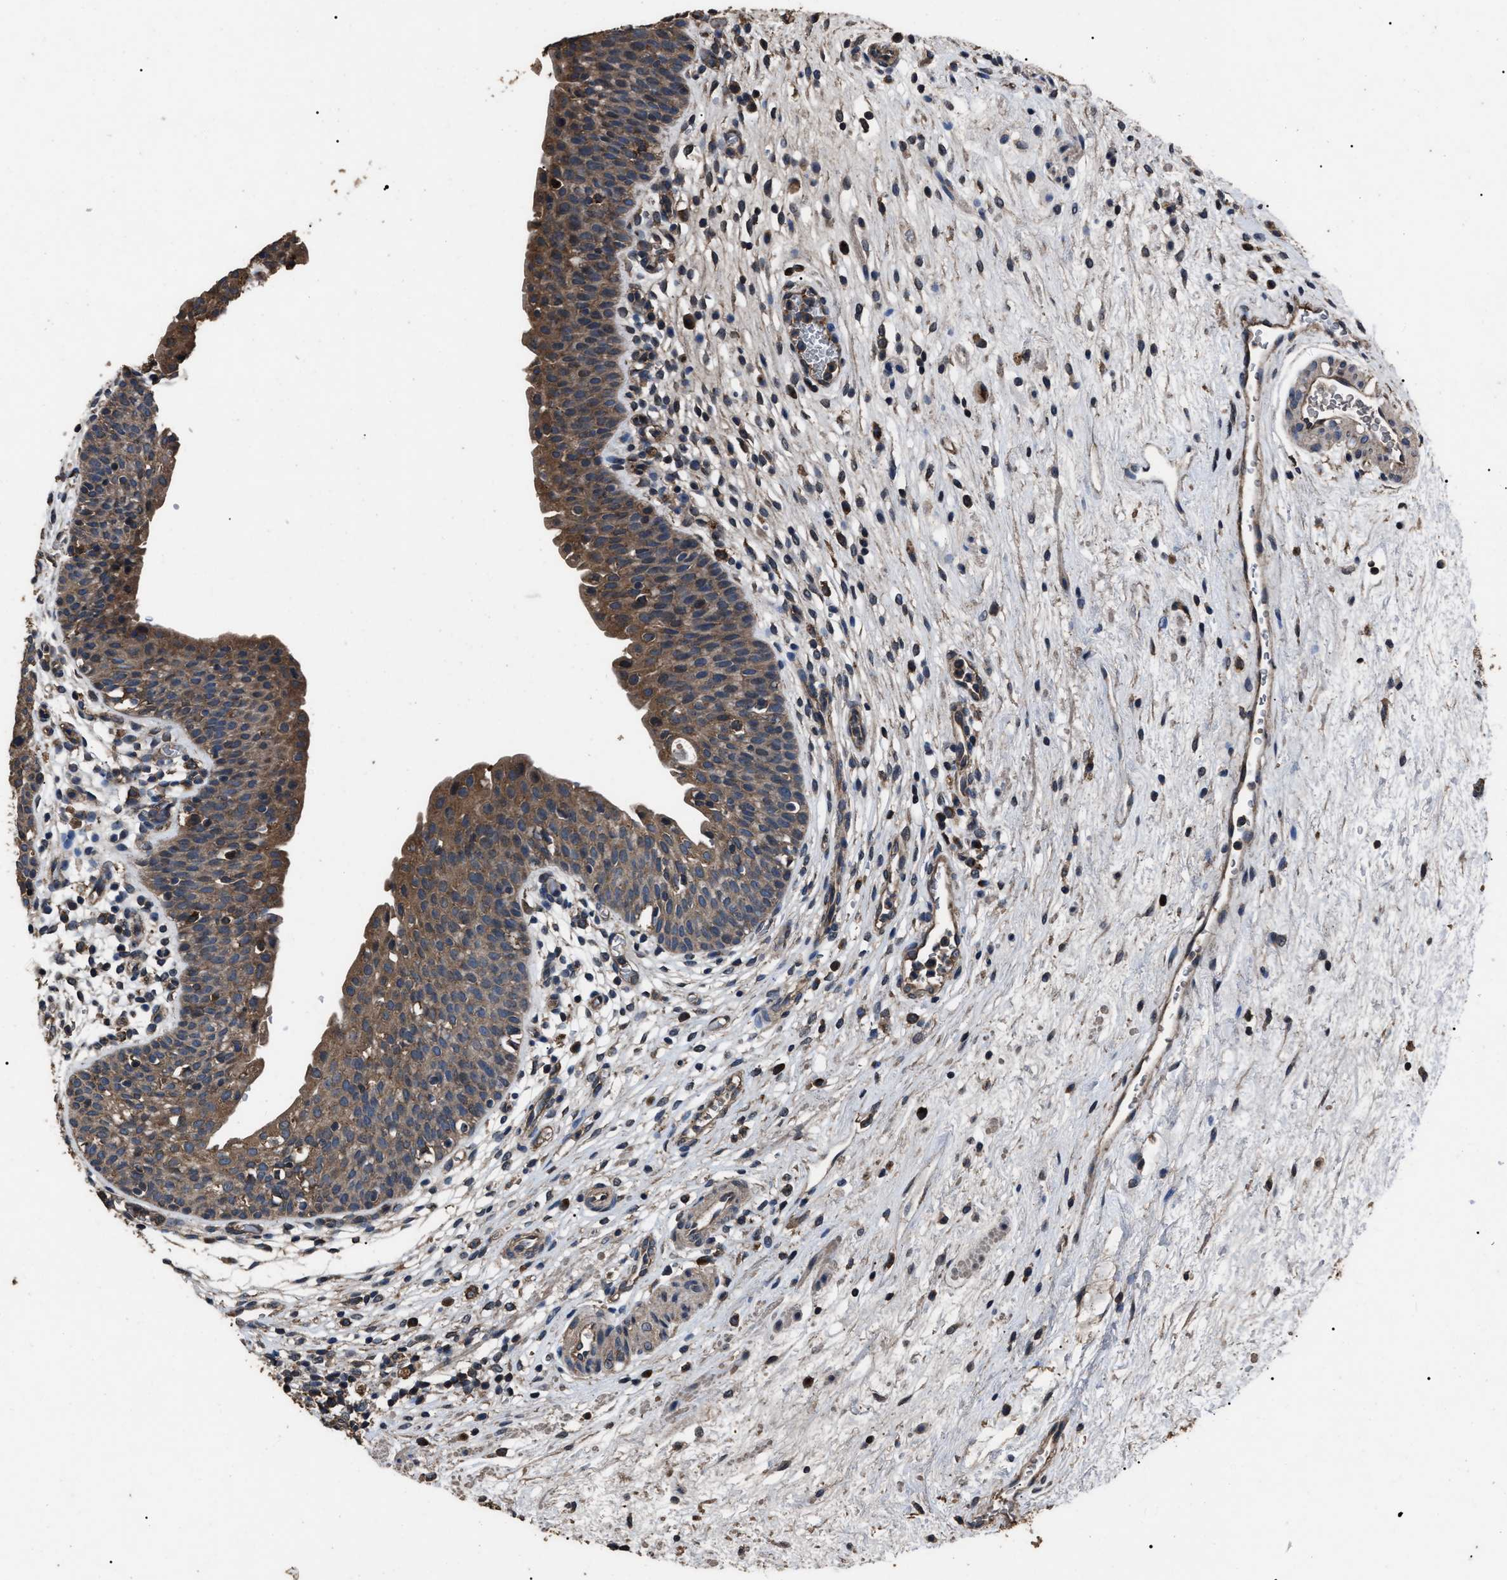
{"staining": {"intensity": "moderate", "quantity": ">75%", "location": "cytoplasmic/membranous"}, "tissue": "urinary bladder", "cell_type": "Urothelial cells", "image_type": "normal", "snomed": [{"axis": "morphology", "description": "Normal tissue, NOS"}, {"axis": "topography", "description": "Urinary bladder"}], "caption": "Unremarkable urinary bladder reveals moderate cytoplasmic/membranous positivity in approximately >75% of urothelial cells (Brightfield microscopy of DAB IHC at high magnification)..", "gene": "RNF216", "patient": {"sex": "male", "age": 37}}